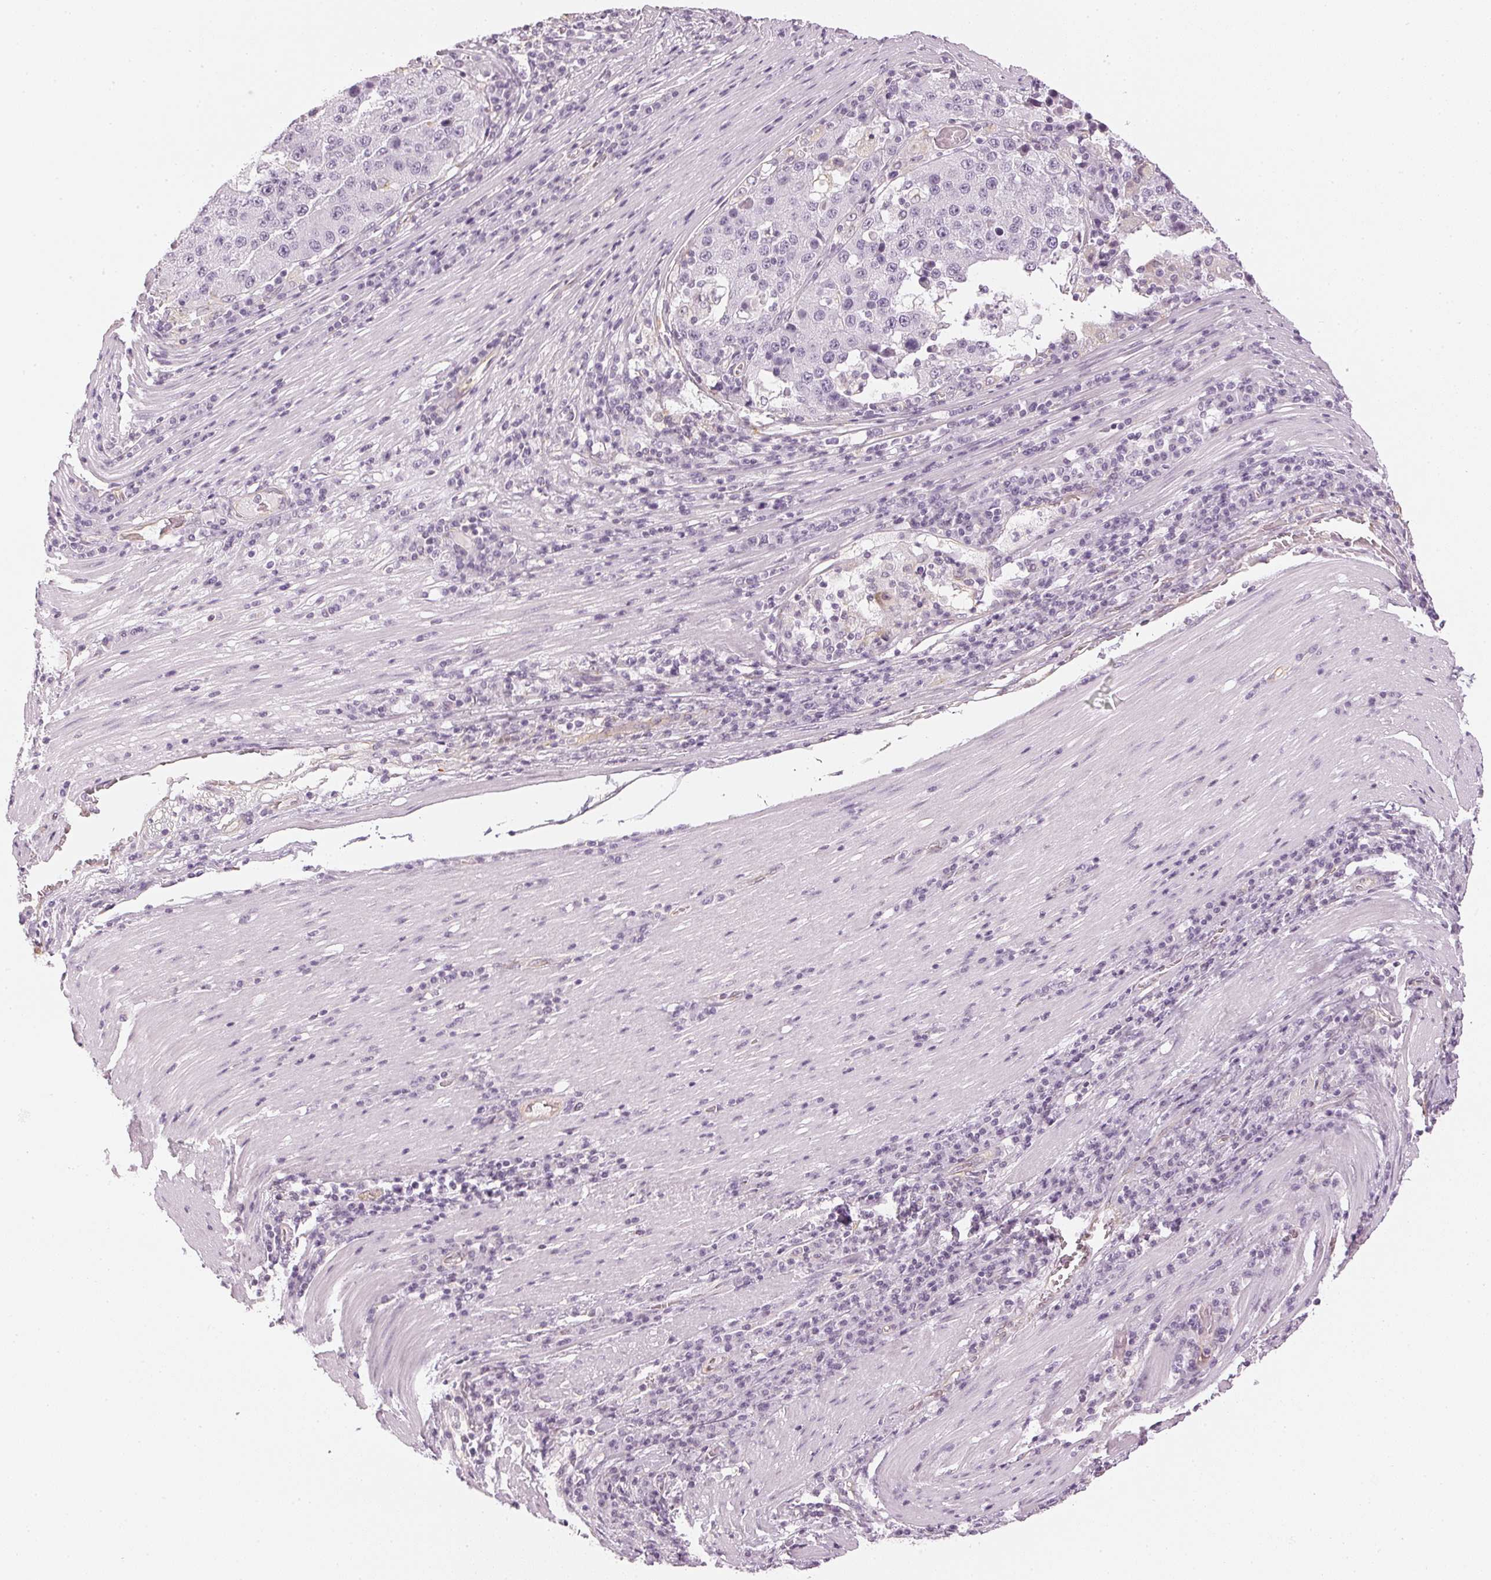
{"staining": {"intensity": "negative", "quantity": "none", "location": "none"}, "tissue": "stomach cancer", "cell_type": "Tumor cells", "image_type": "cancer", "snomed": [{"axis": "morphology", "description": "Adenocarcinoma, NOS"}, {"axis": "topography", "description": "Stomach"}], "caption": "The IHC micrograph has no significant staining in tumor cells of stomach cancer (adenocarcinoma) tissue. (DAB IHC with hematoxylin counter stain).", "gene": "APLP1", "patient": {"sex": "male", "age": 71}}